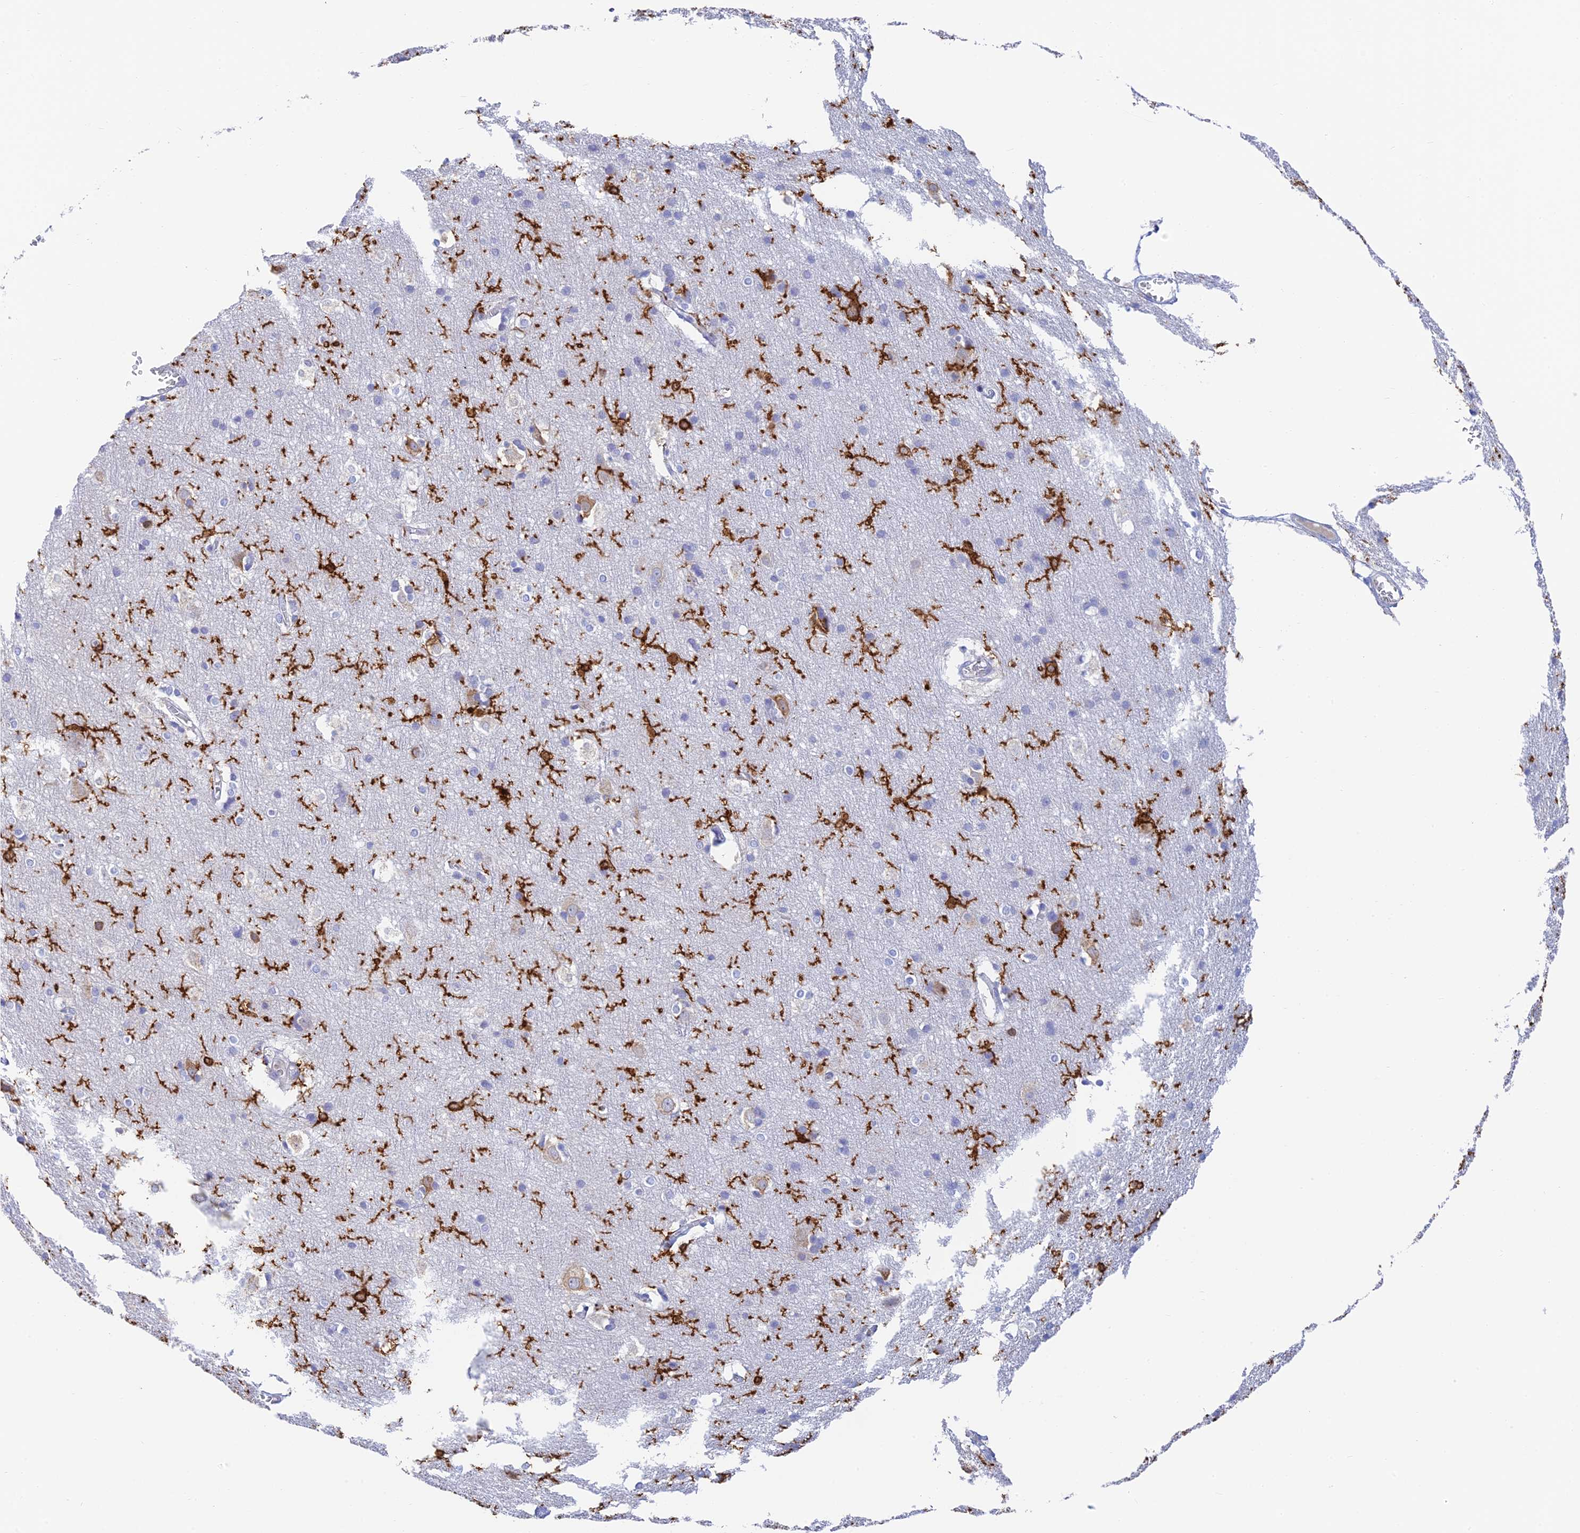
{"staining": {"intensity": "negative", "quantity": "none", "location": "none"}, "tissue": "cerebral cortex", "cell_type": "Endothelial cells", "image_type": "normal", "snomed": [{"axis": "morphology", "description": "Normal tissue, NOS"}, {"axis": "topography", "description": "Cerebral cortex"}], "caption": "Endothelial cells show no significant protein staining in unremarkable cerebral cortex. (DAB (3,3'-diaminobenzidine) immunohistochemistry (IHC) visualized using brightfield microscopy, high magnification).", "gene": "CEP152", "patient": {"sex": "male", "age": 54}}